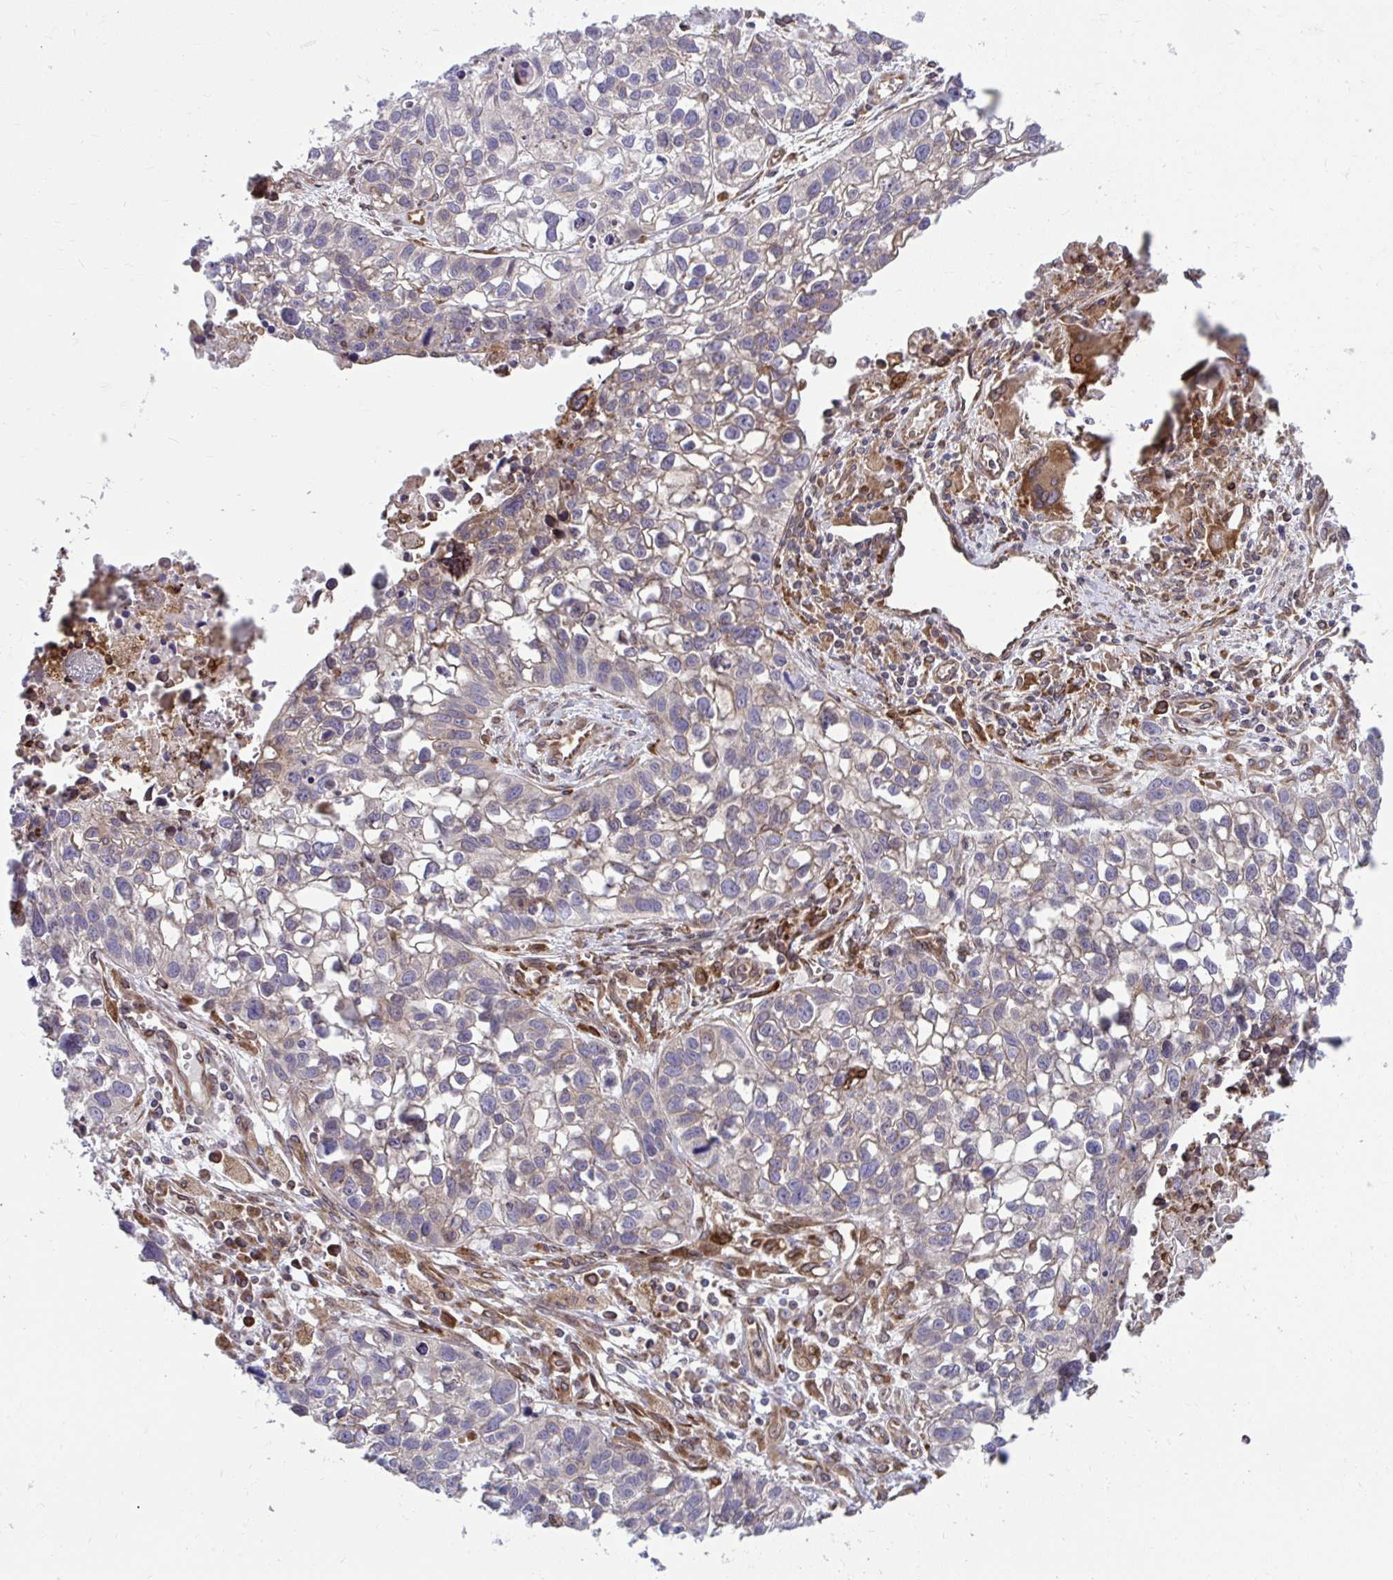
{"staining": {"intensity": "negative", "quantity": "none", "location": "none"}, "tissue": "lung cancer", "cell_type": "Tumor cells", "image_type": "cancer", "snomed": [{"axis": "morphology", "description": "Squamous cell carcinoma, NOS"}, {"axis": "topography", "description": "Lung"}], "caption": "Tumor cells are negative for protein expression in human lung cancer (squamous cell carcinoma).", "gene": "STIM2", "patient": {"sex": "male", "age": 74}}